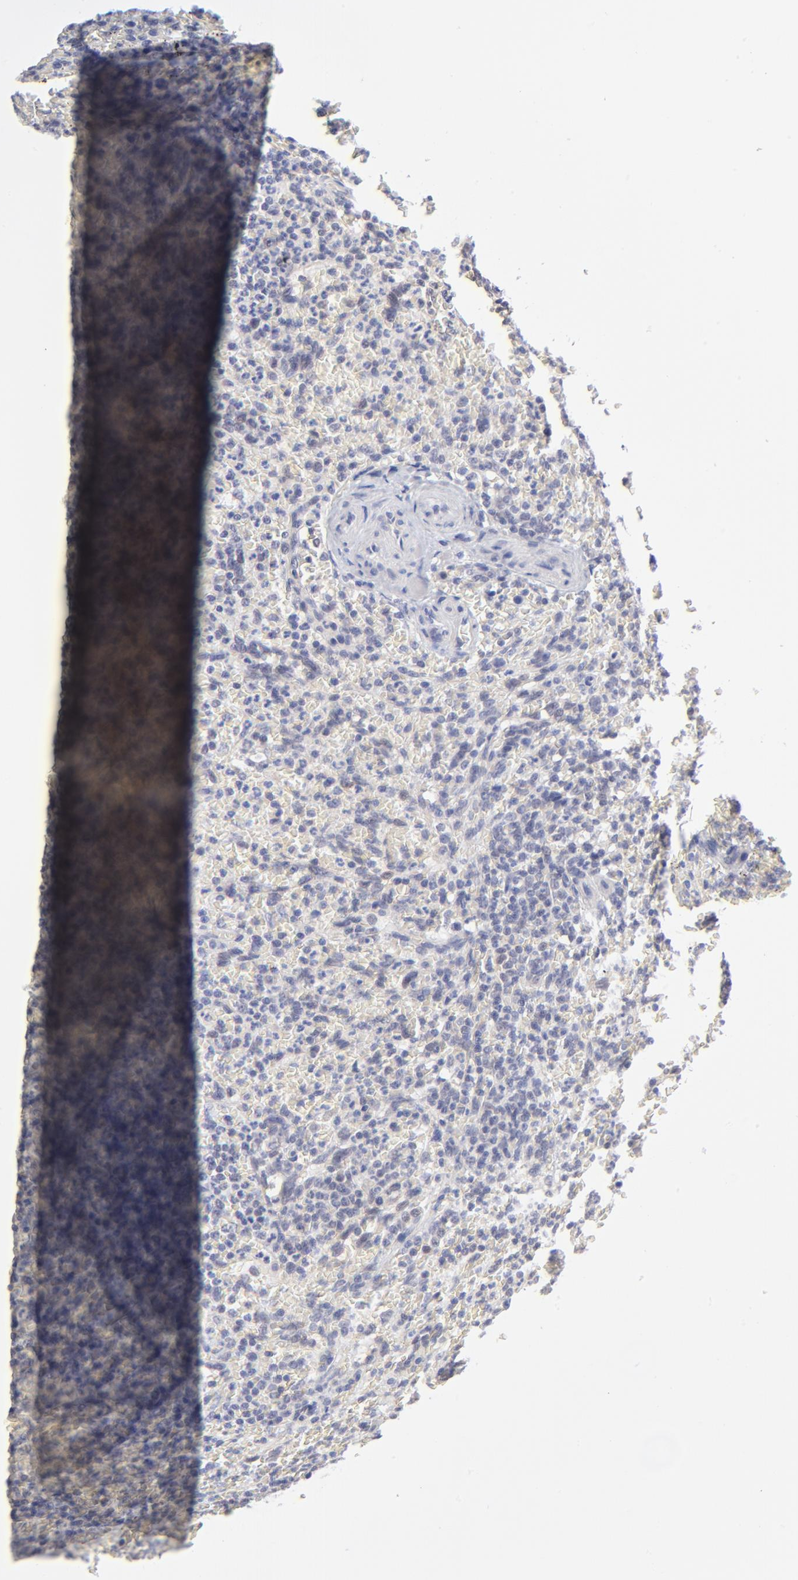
{"staining": {"intensity": "negative", "quantity": "none", "location": "none"}, "tissue": "lymphoma", "cell_type": "Tumor cells", "image_type": "cancer", "snomed": [{"axis": "morphology", "description": "Malignant lymphoma, non-Hodgkin's type, Low grade"}, {"axis": "topography", "description": "Spleen"}], "caption": "Tumor cells are negative for brown protein staining in malignant lymphoma, non-Hodgkin's type (low-grade).", "gene": "FBXO8", "patient": {"sex": "female", "age": 64}}